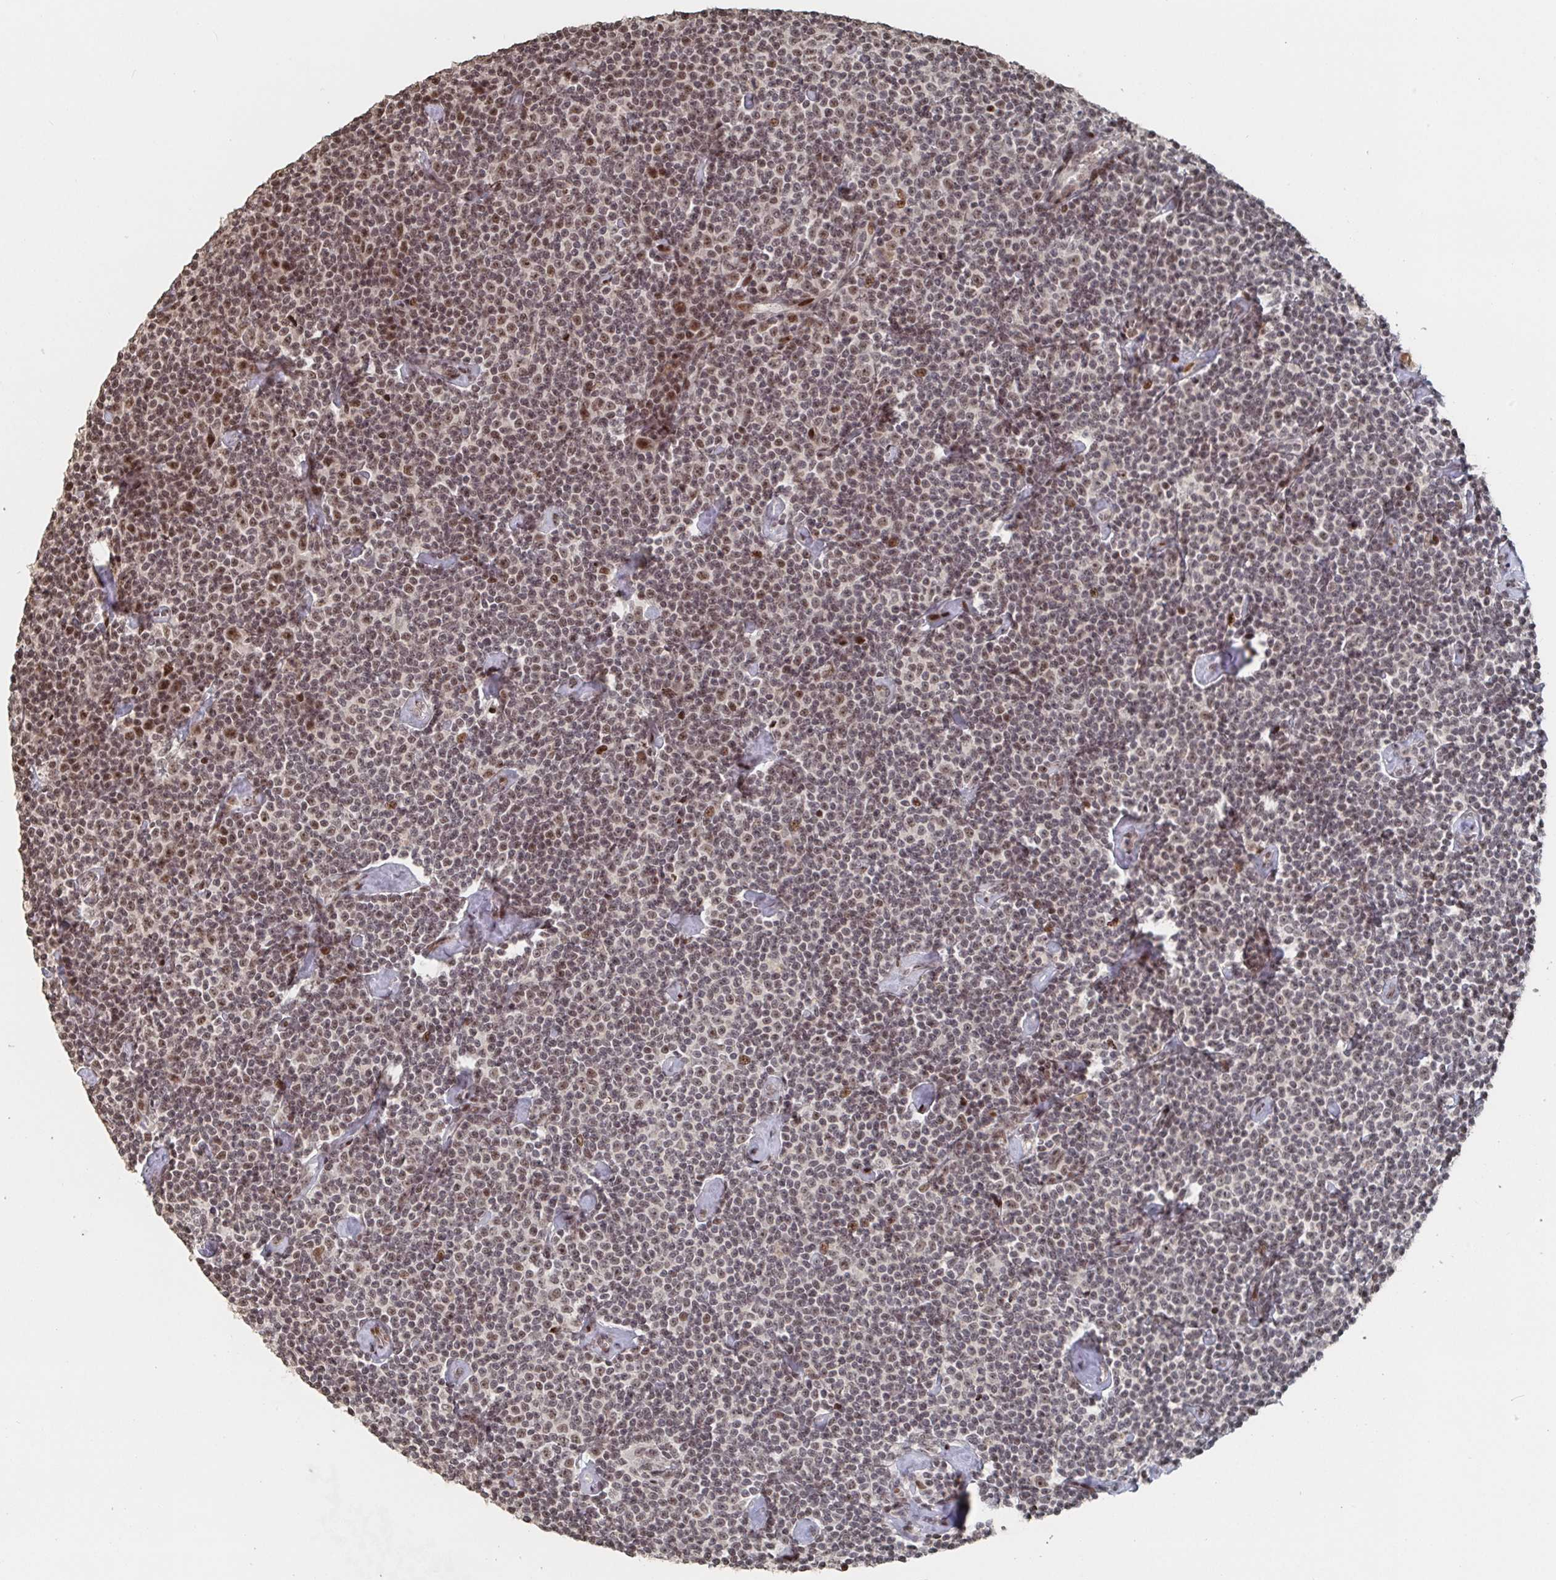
{"staining": {"intensity": "moderate", "quantity": "25%-75%", "location": "nuclear"}, "tissue": "lymphoma", "cell_type": "Tumor cells", "image_type": "cancer", "snomed": [{"axis": "morphology", "description": "Malignant lymphoma, non-Hodgkin's type, Low grade"}, {"axis": "topography", "description": "Lymph node"}], "caption": "Human low-grade malignant lymphoma, non-Hodgkin's type stained with a protein marker displays moderate staining in tumor cells.", "gene": "ZDHHC12", "patient": {"sex": "male", "age": 81}}